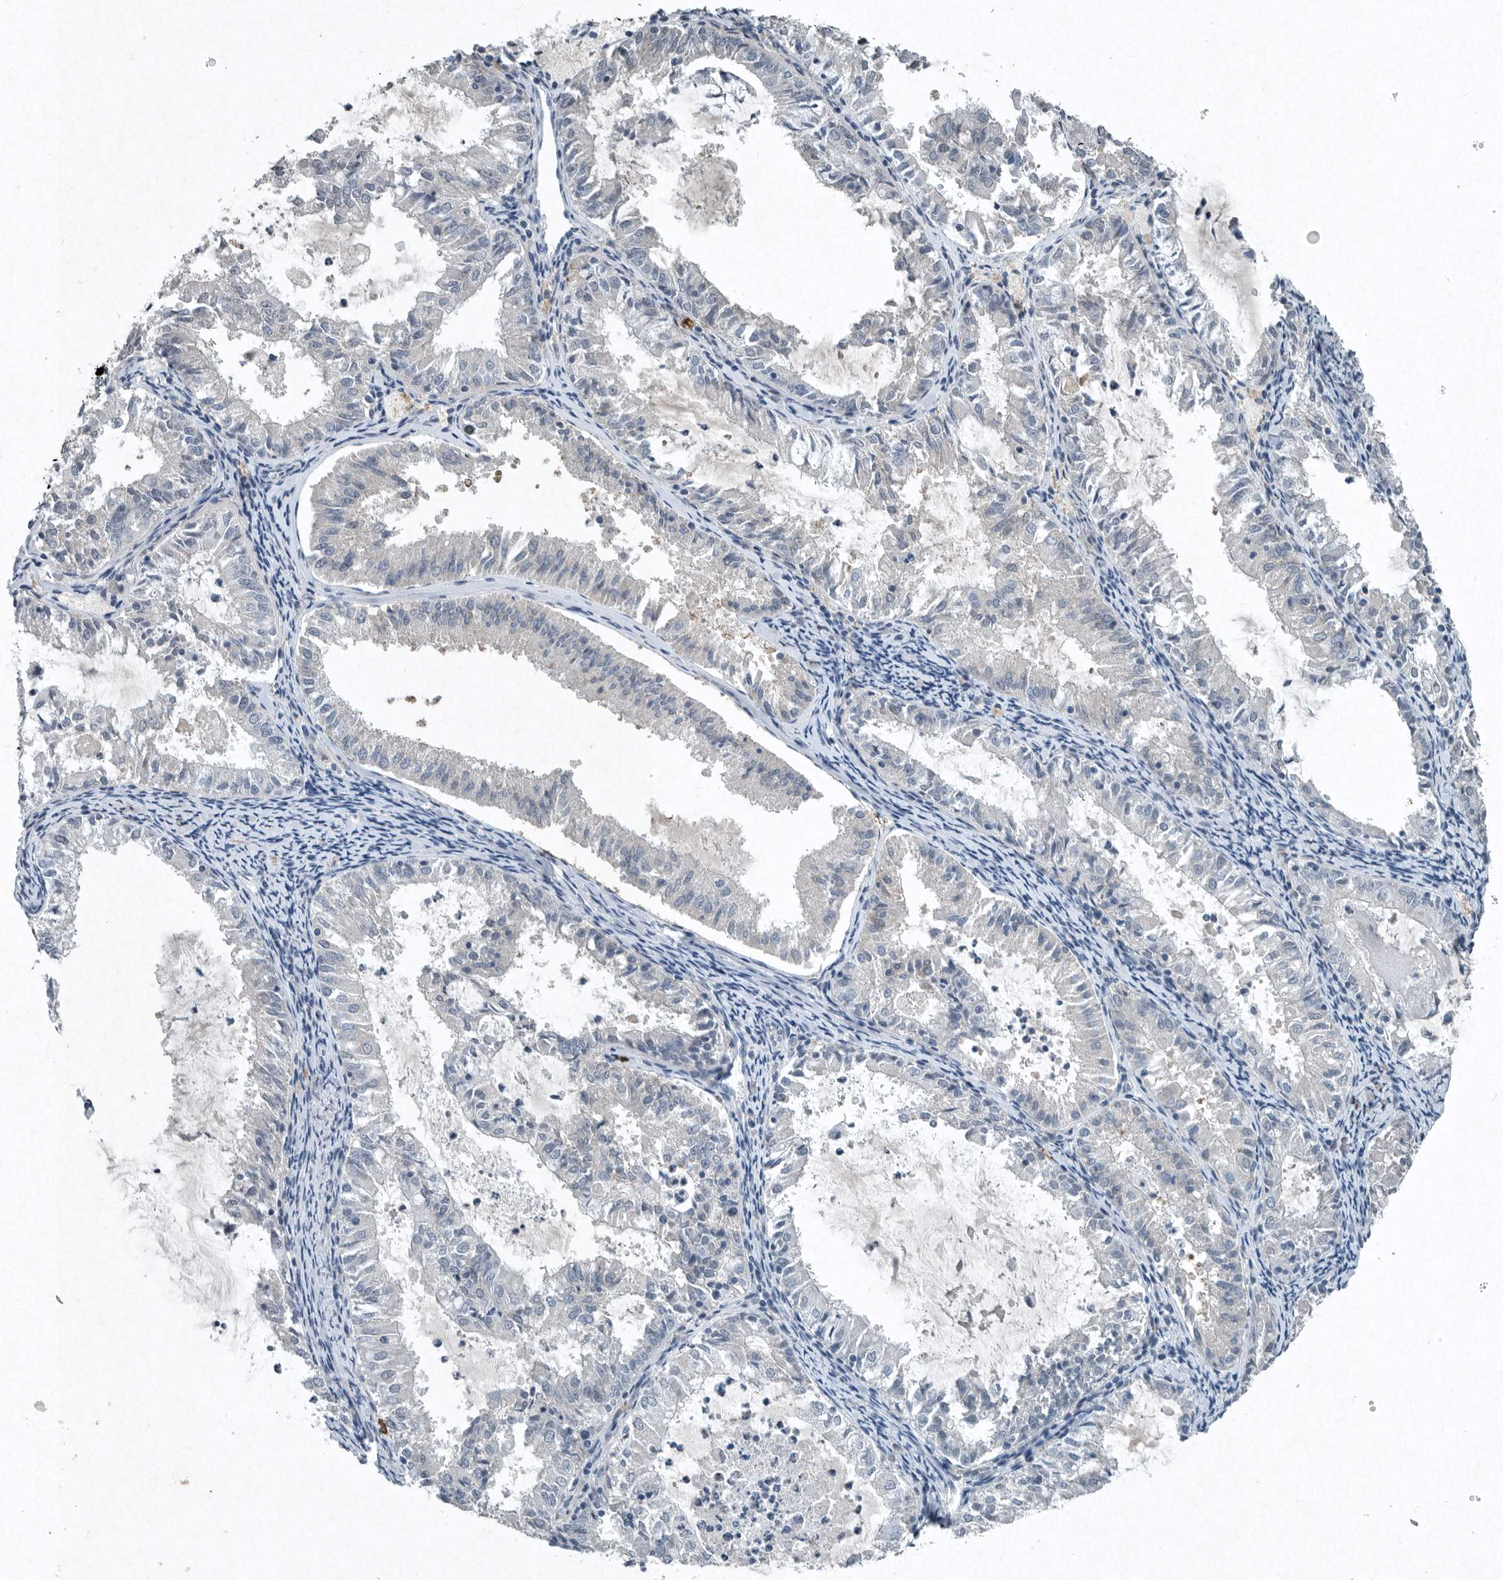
{"staining": {"intensity": "negative", "quantity": "none", "location": "none"}, "tissue": "endometrial cancer", "cell_type": "Tumor cells", "image_type": "cancer", "snomed": [{"axis": "morphology", "description": "Adenocarcinoma, NOS"}, {"axis": "topography", "description": "Endometrium"}], "caption": "This is a micrograph of IHC staining of endometrial cancer, which shows no positivity in tumor cells.", "gene": "IL20", "patient": {"sex": "female", "age": 57}}